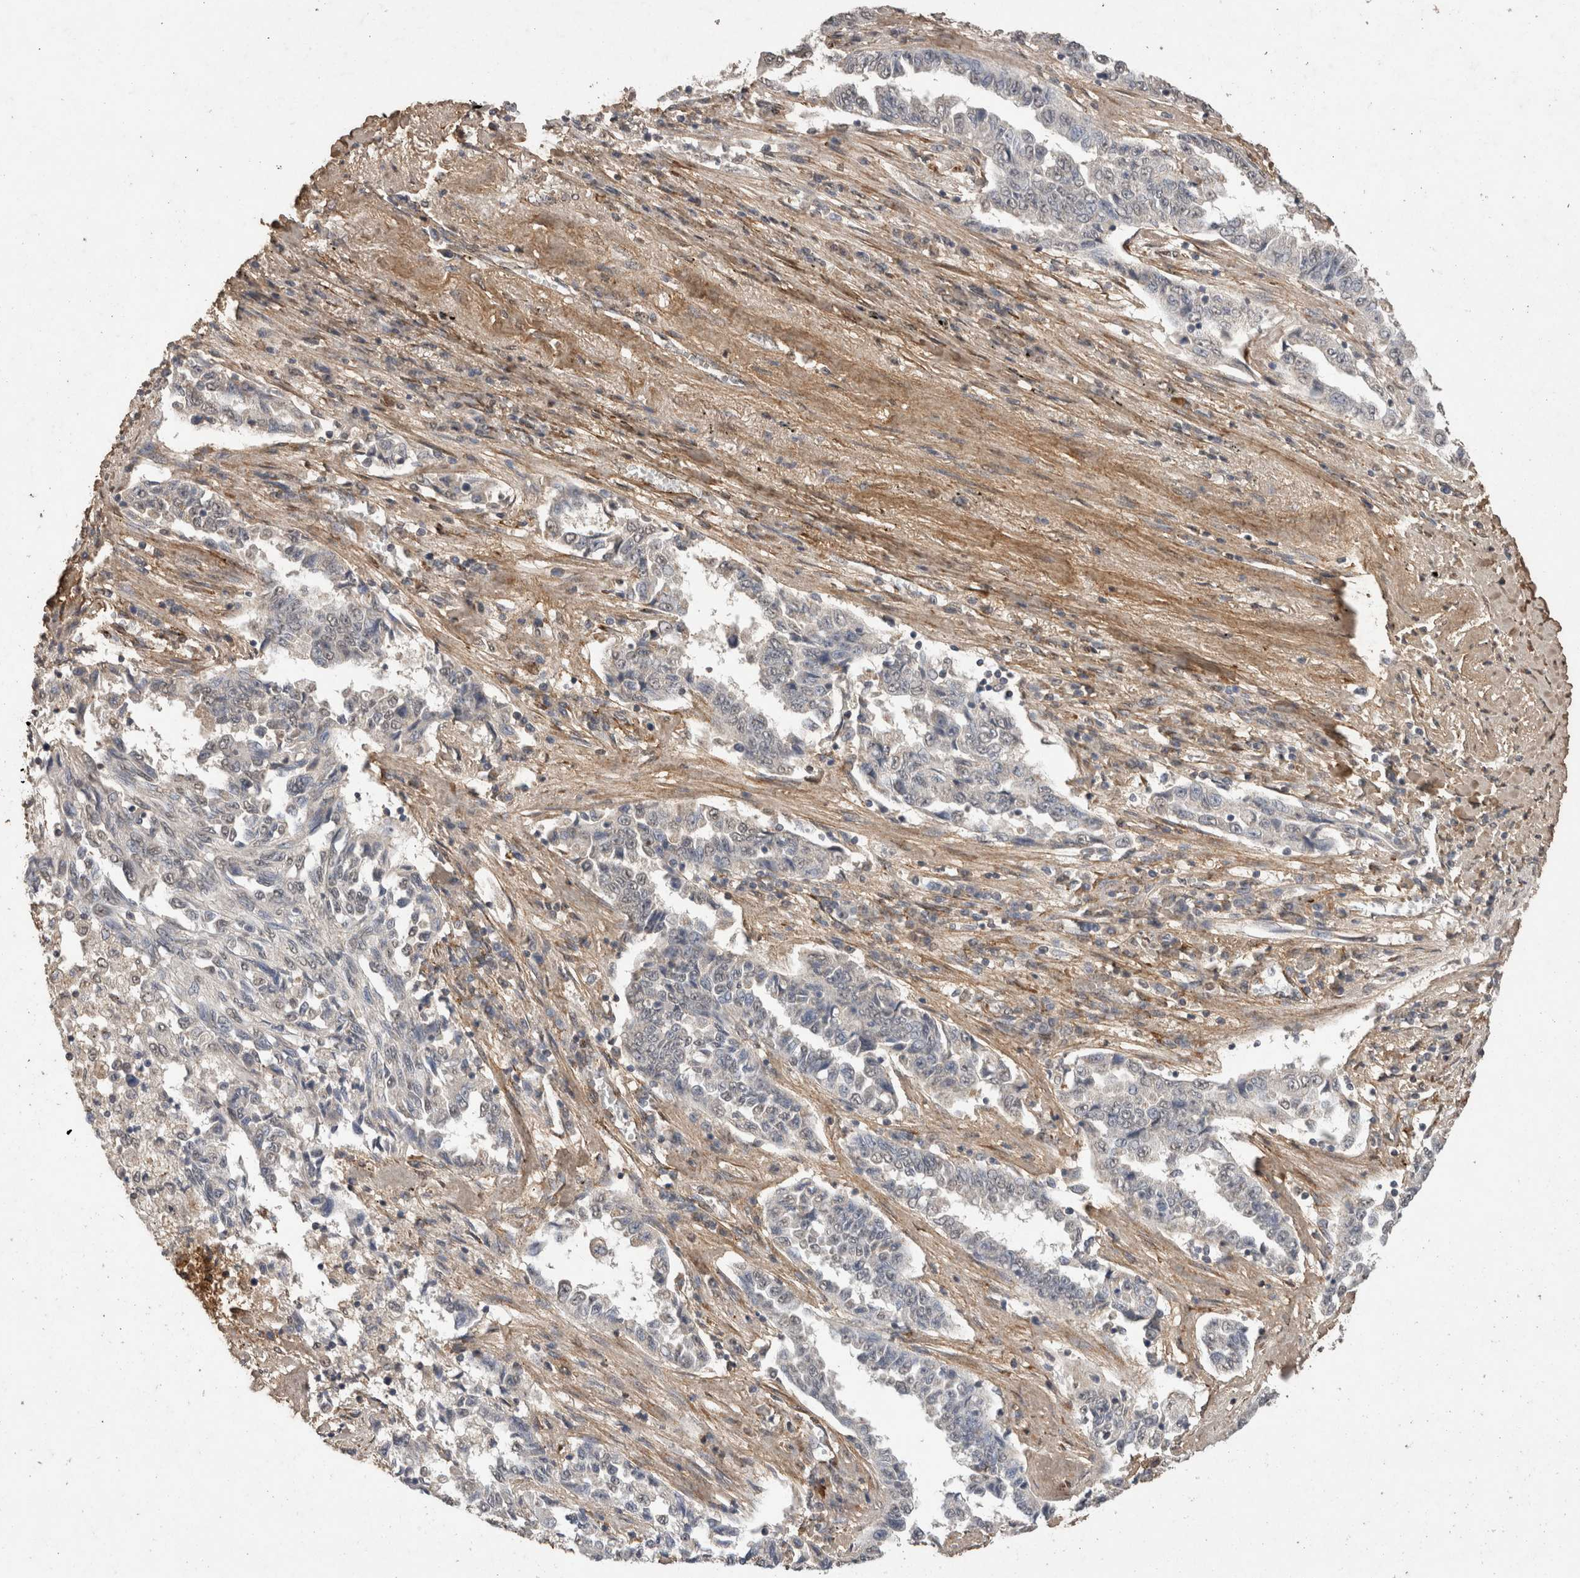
{"staining": {"intensity": "negative", "quantity": "none", "location": "none"}, "tissue": "lung cancer", "cell_type": "Tumor cells", "image_type": "cancer", "snomed": [{"axis": "morphology", "description": "Adenocarcinoma, NOS"}, {"axis": "topography", "description": "Lung"}], "caption": "Lung cancer (adenocarcinoma) stained for a protein using immunohistochemistry demonstrates no expression tumor cells.", "gene": "C1QTNF5", "patient": {"sex": "female", "age": 51}}